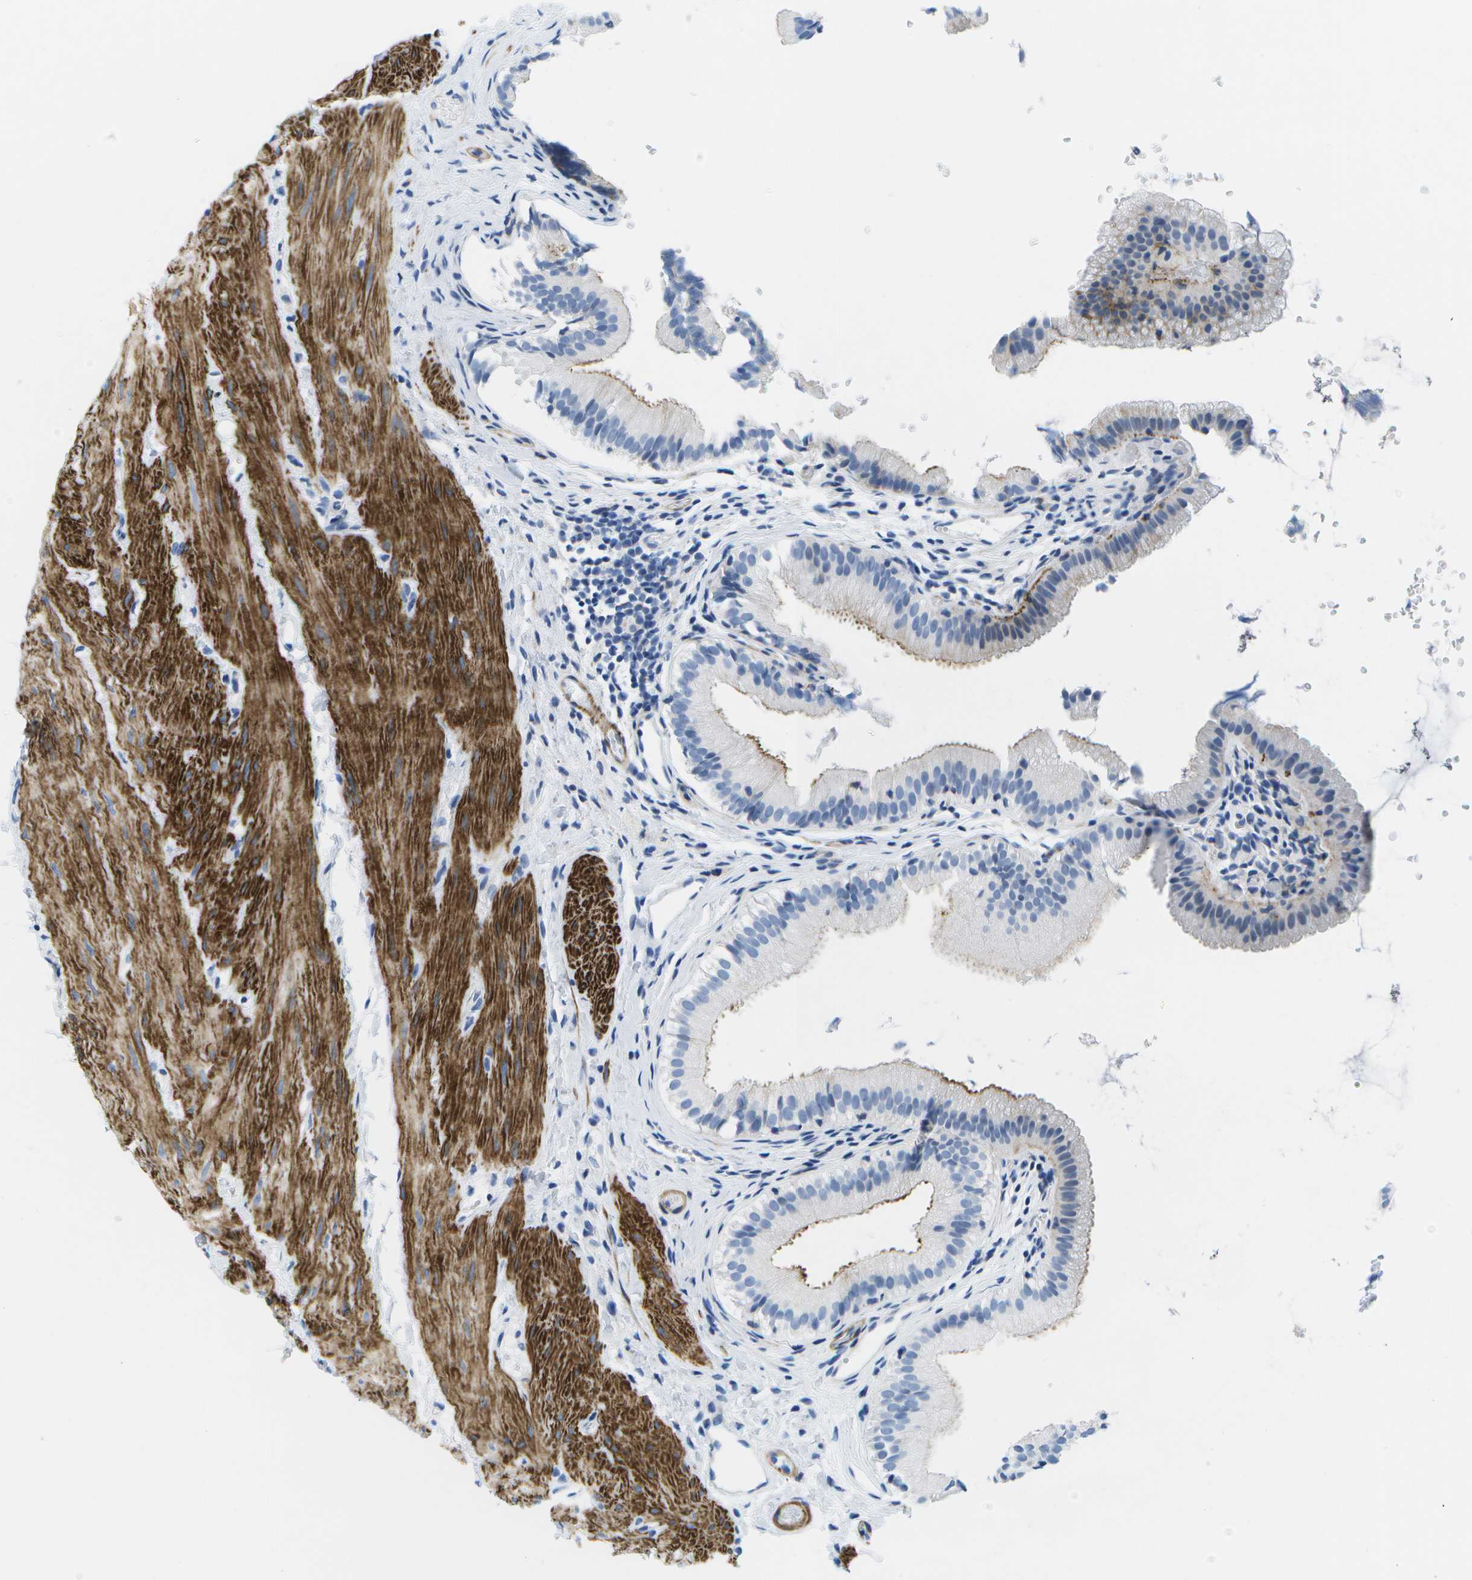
{"staining": {"intensity": "moderate", "quantity": "<25%", "location": "cytoplasmic/membranous"}, "tissue": "gallbladder", "cell_type": "Glandular cells", "image_type": "normal", "snomed": [{"axis": "morphology", "description": "Normal tissue, NOS"}, {"axis": "topography", "description": "Gallbladder"}], "caption": "Immunohistochemistry (IHC) histopathology image of normal gallbladder: gallbladder stained using IHC shows low levels of moderate protein expression localized specifically in the cytoplasmic/membranous of glandular cells, appearing as a cytoplasmic/membranous brown color.", "gene": "ADGRG6", "patient": {"sex": "female", "age": 26}}